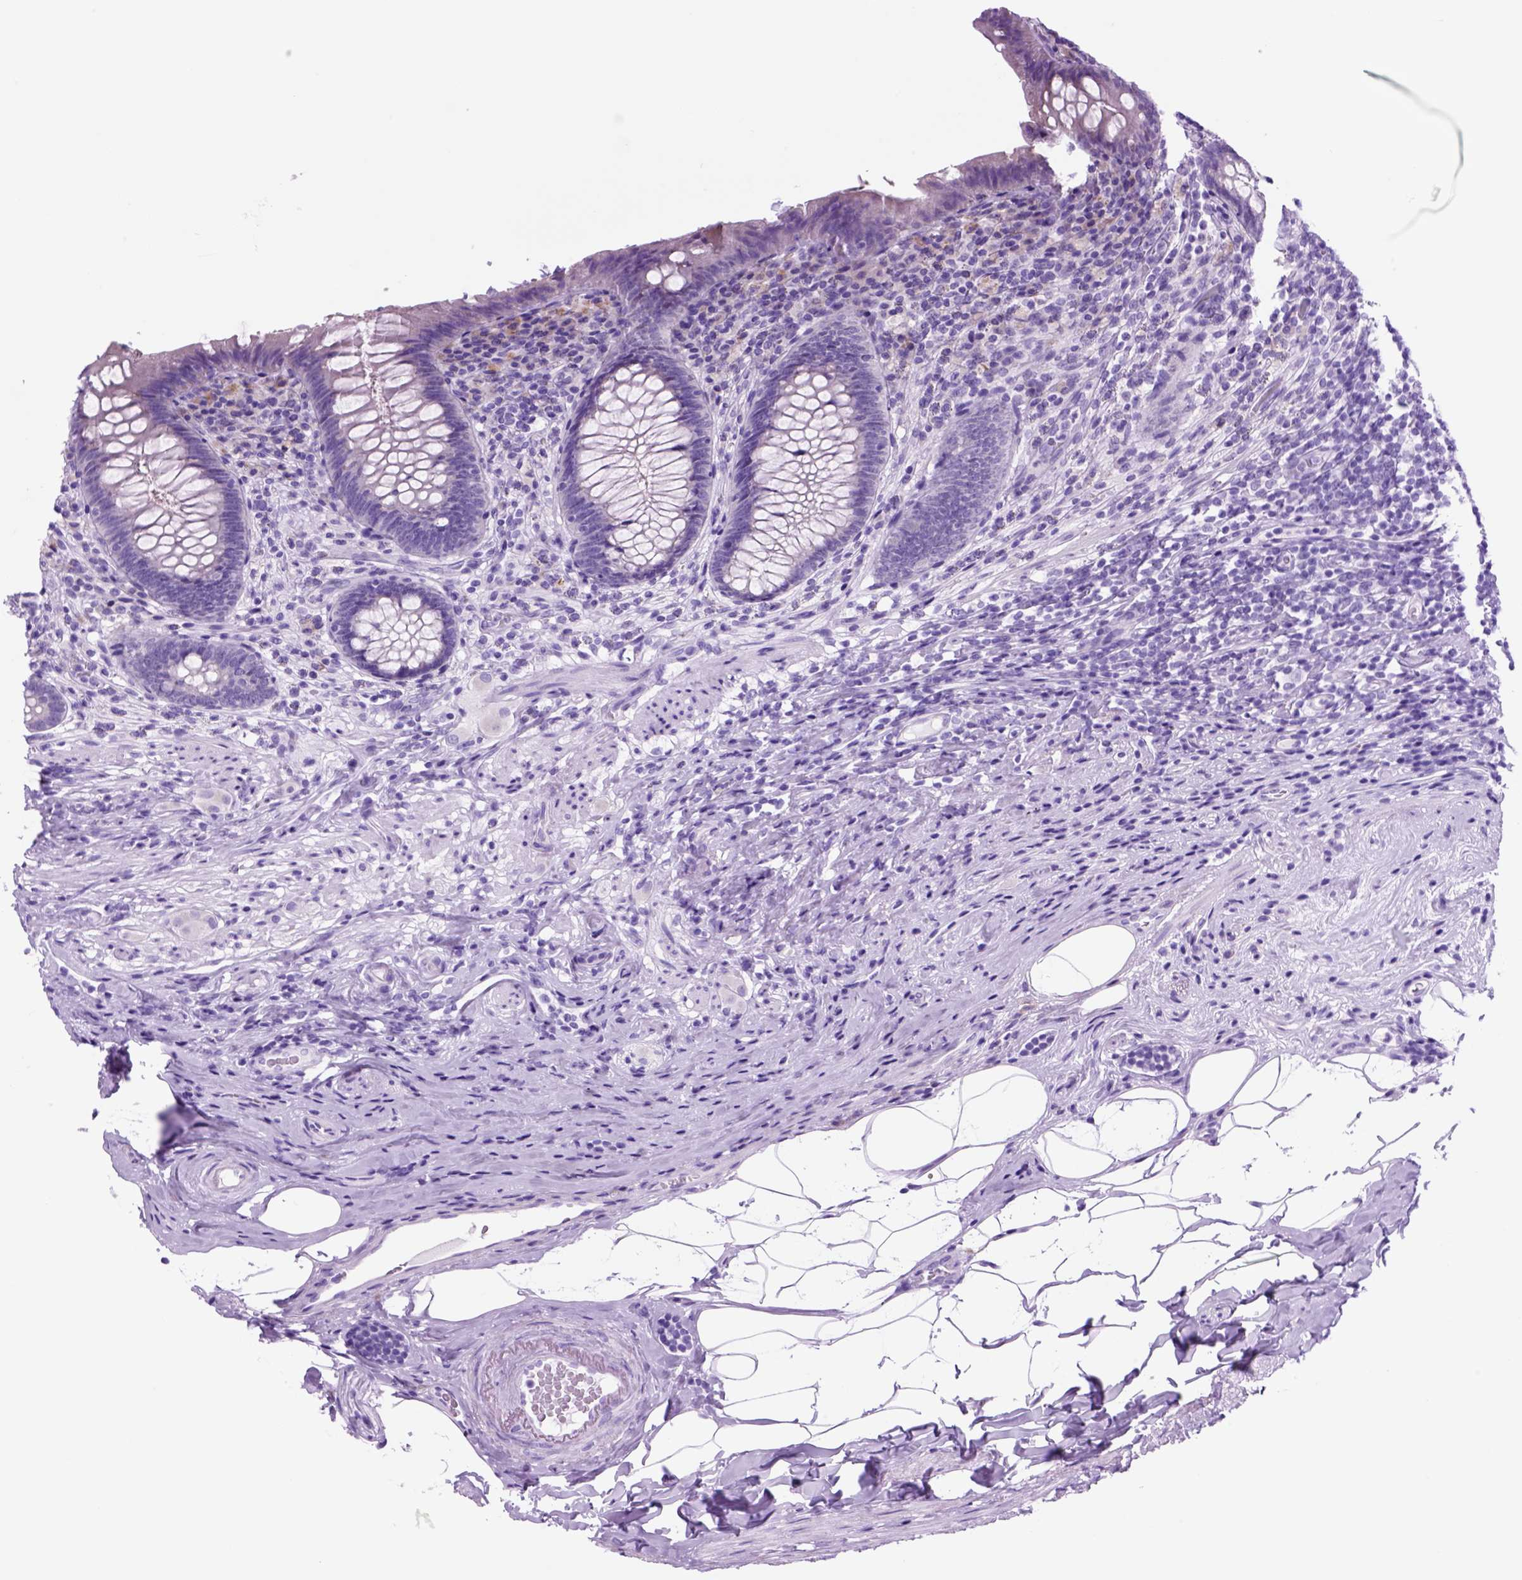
{"staining": {"intensity": "negative", "quantity": "none", "location": "none"}, "tissue": "appendix", "cell_type": "Glandular cells", "image_type": "normal", "snomed": [{"axis": "morphology", "description": "Normal tissue, NOS"}, {"axis": "topography", "description": "Appendix"}], "caption": "DAB (3,3'-diaminobenzidine) immunohistochemical staining of benign human appendix demonstrates no significant expression in glandular cells. Nuclei are stained in blue.", "gene": "HHIPL2", "patient": {"sex": "male", "age": 47}}